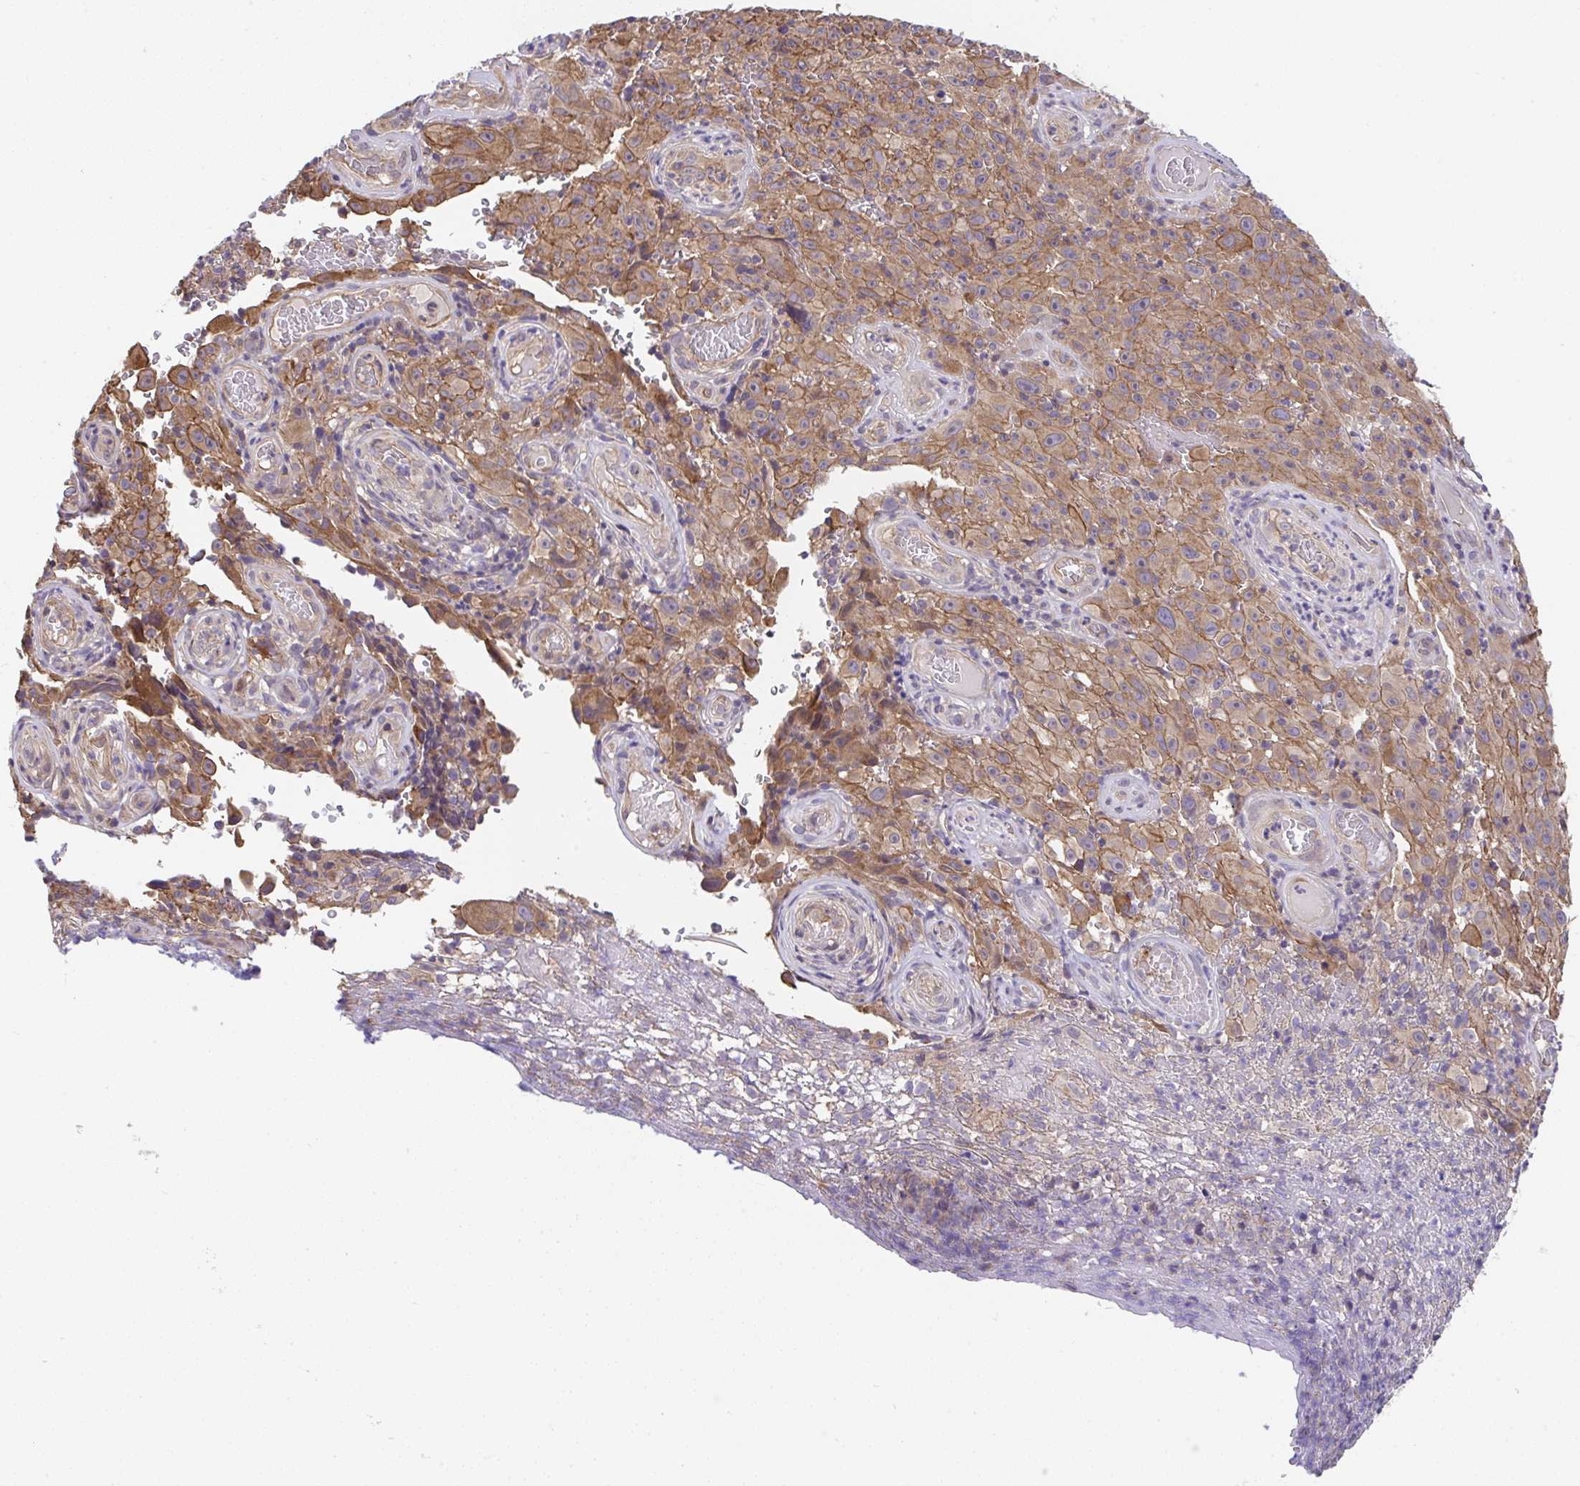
{"staining": {"intensity": "moderate", "quantity": ">75%", "location": "cytoplasmic/membranous"}, "tissue": "melanoma", "cell_type": "Tumor cells", "image_type": "cancer", "snomed": [{"axis": "morphology", "description": "Malignant melanoma, NOS"}, {"axis": "topography", "description": "Skin"}], "caption": "Moderate cytoplasmic/membranous expression for a protein is appreciated in about >75% of tumor cells of malignant melanoma using immunohistochemistry.", "gene": "ZNF696", "patient": {"sex": "female", "age": 82}}